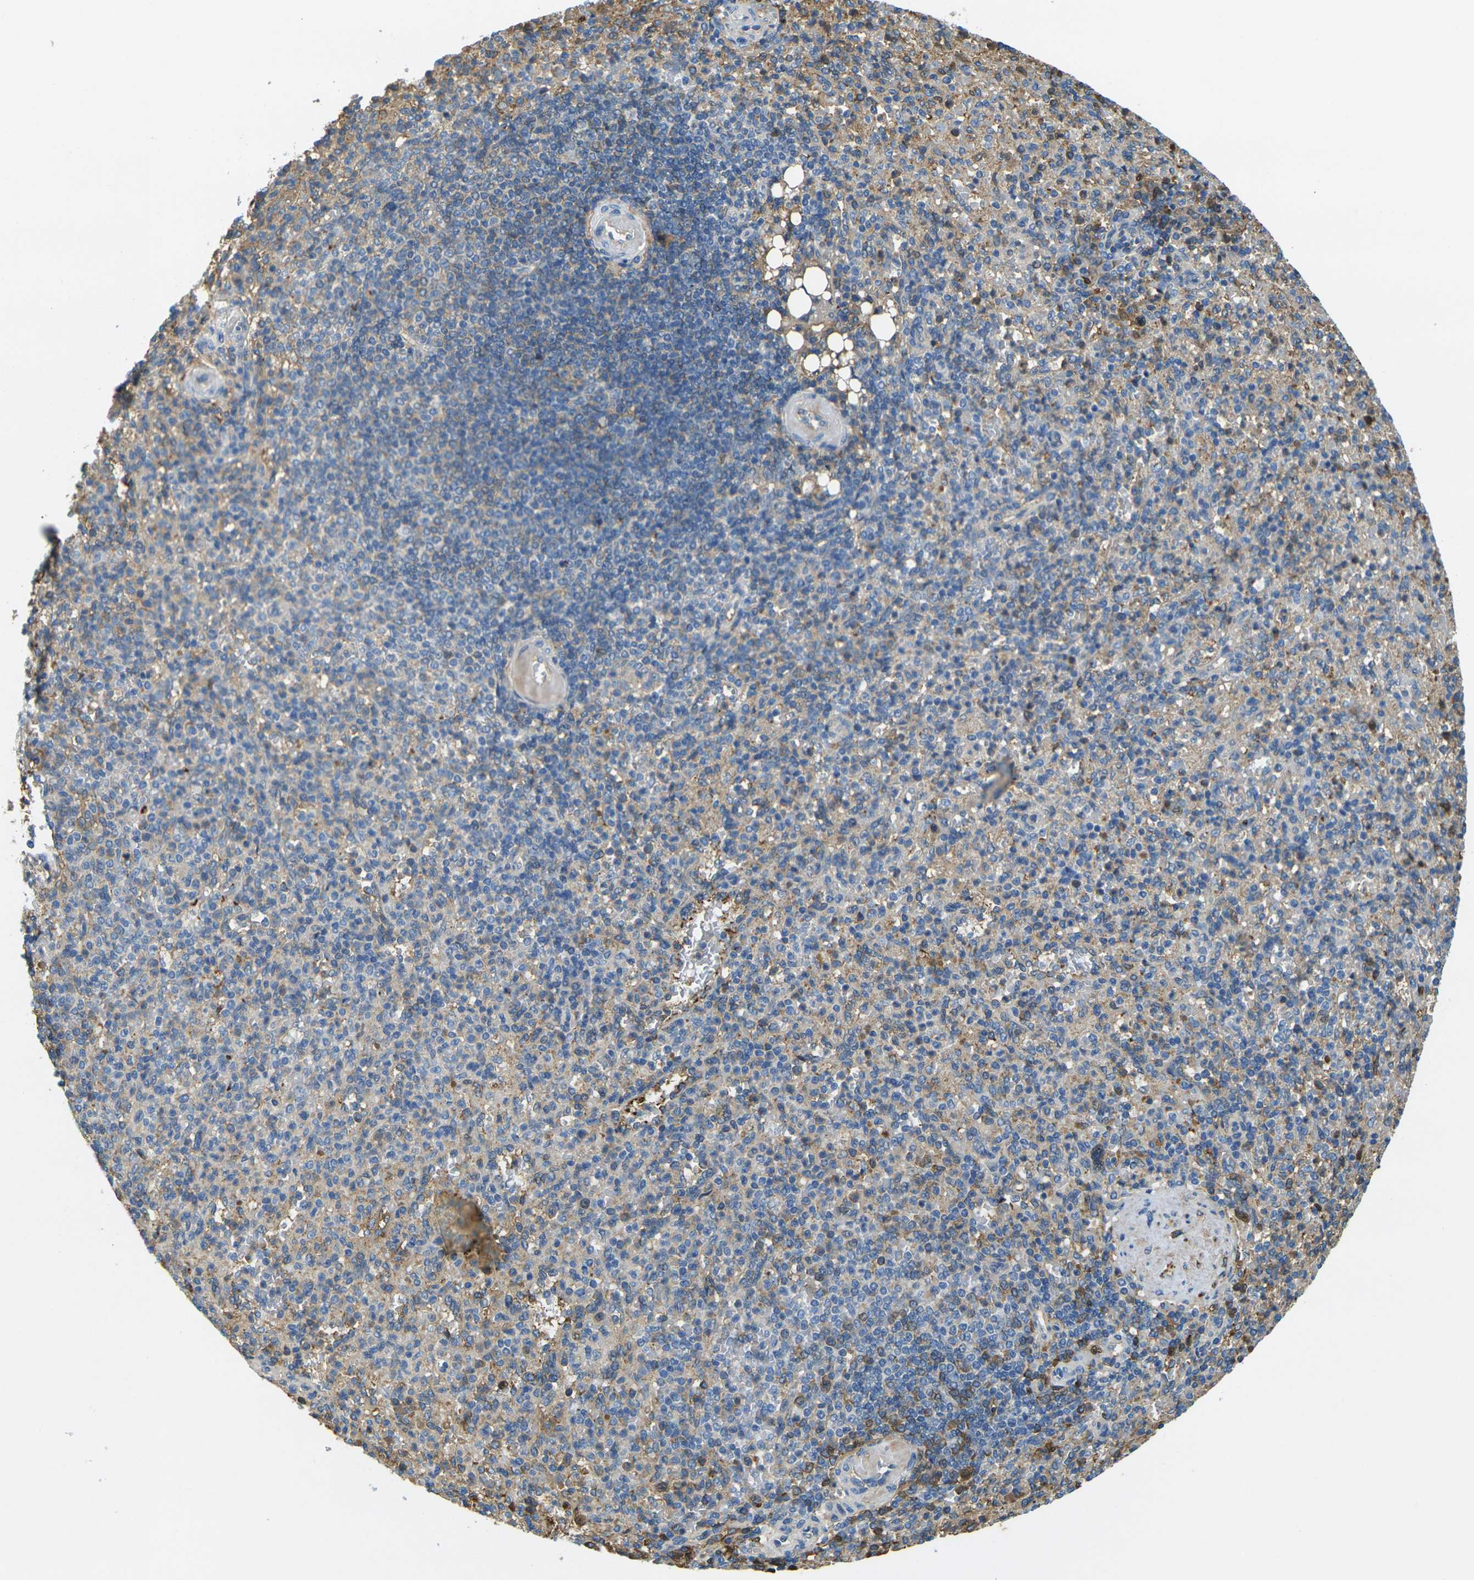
{"staining": {"intensity": "weak", "quantity": "<25%", "location": "cytoplasmic/membranous"}, "tissue": "spleen", "cell_type": "Cells in red pulp", "image_type": "normal", "snomed": [{"axis": "morphology", "description": "Normal tissue, NOS"}, {"axis": "topography", "description": "Spleen"}], "caption": "Cells in red pulp show no significant staining in unremarkable spleen. (Brightfield microscopy of DAB (3,3'-diaminobenzidine) IHC at high magnification).", "gene": "PLCD1", "patient": {"sex": "female", "age": 74}}